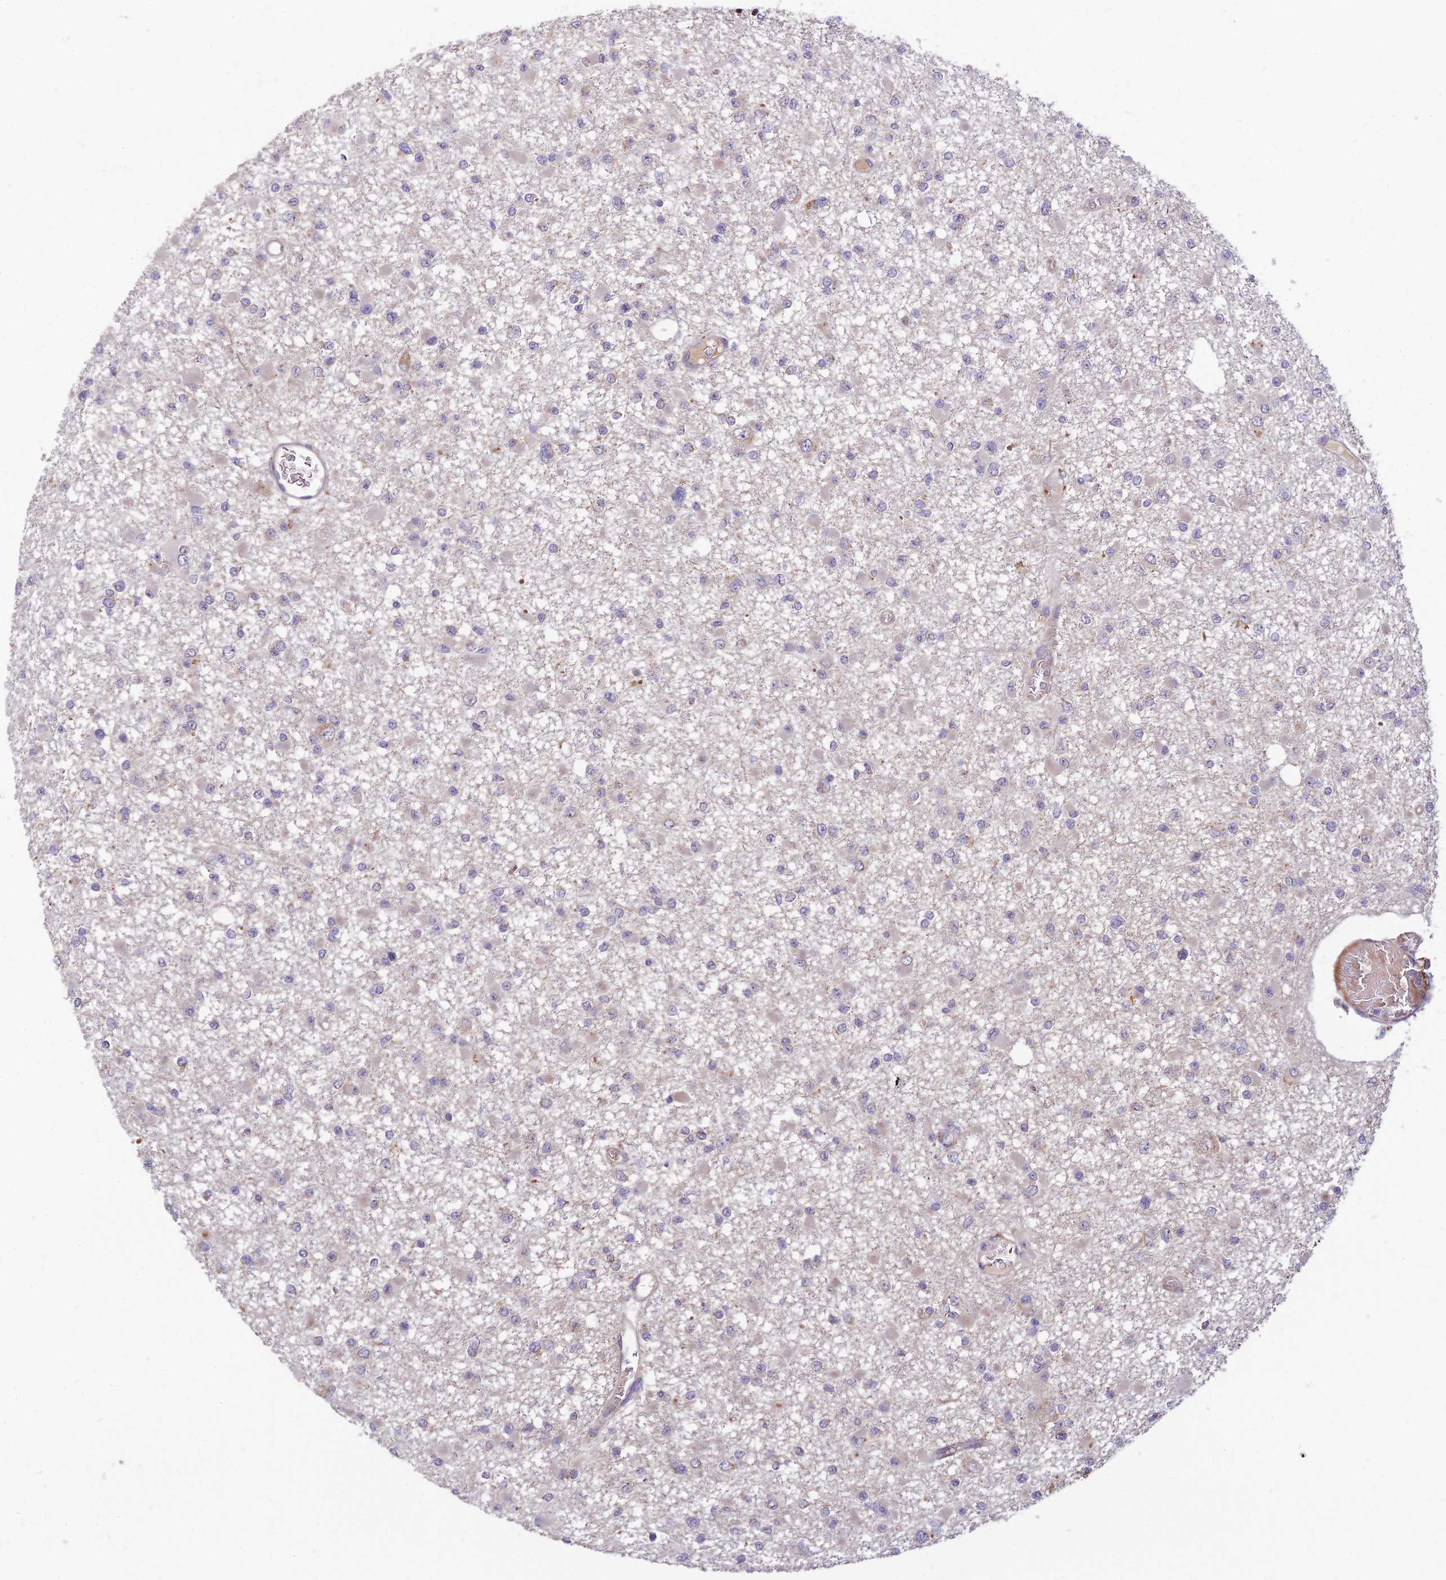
{"staining": {"intensity": "negative", "quantity": "none", "location": "none"}, "tissue": "glioma", "cell_type": "Tumor cells", "image_type": "cancer", "snomed": [{"axis": "morphology", "description": "Glioma, malignant, Low grade"}, {"axis": "topography", "description": "Brain"}], "caption": "An immunohistochemistry image of glioma is shown. There is no staining in tumor cells of glioma.", "gene": "ASPDH", "patient": {"sex": "female", "age": 22}}